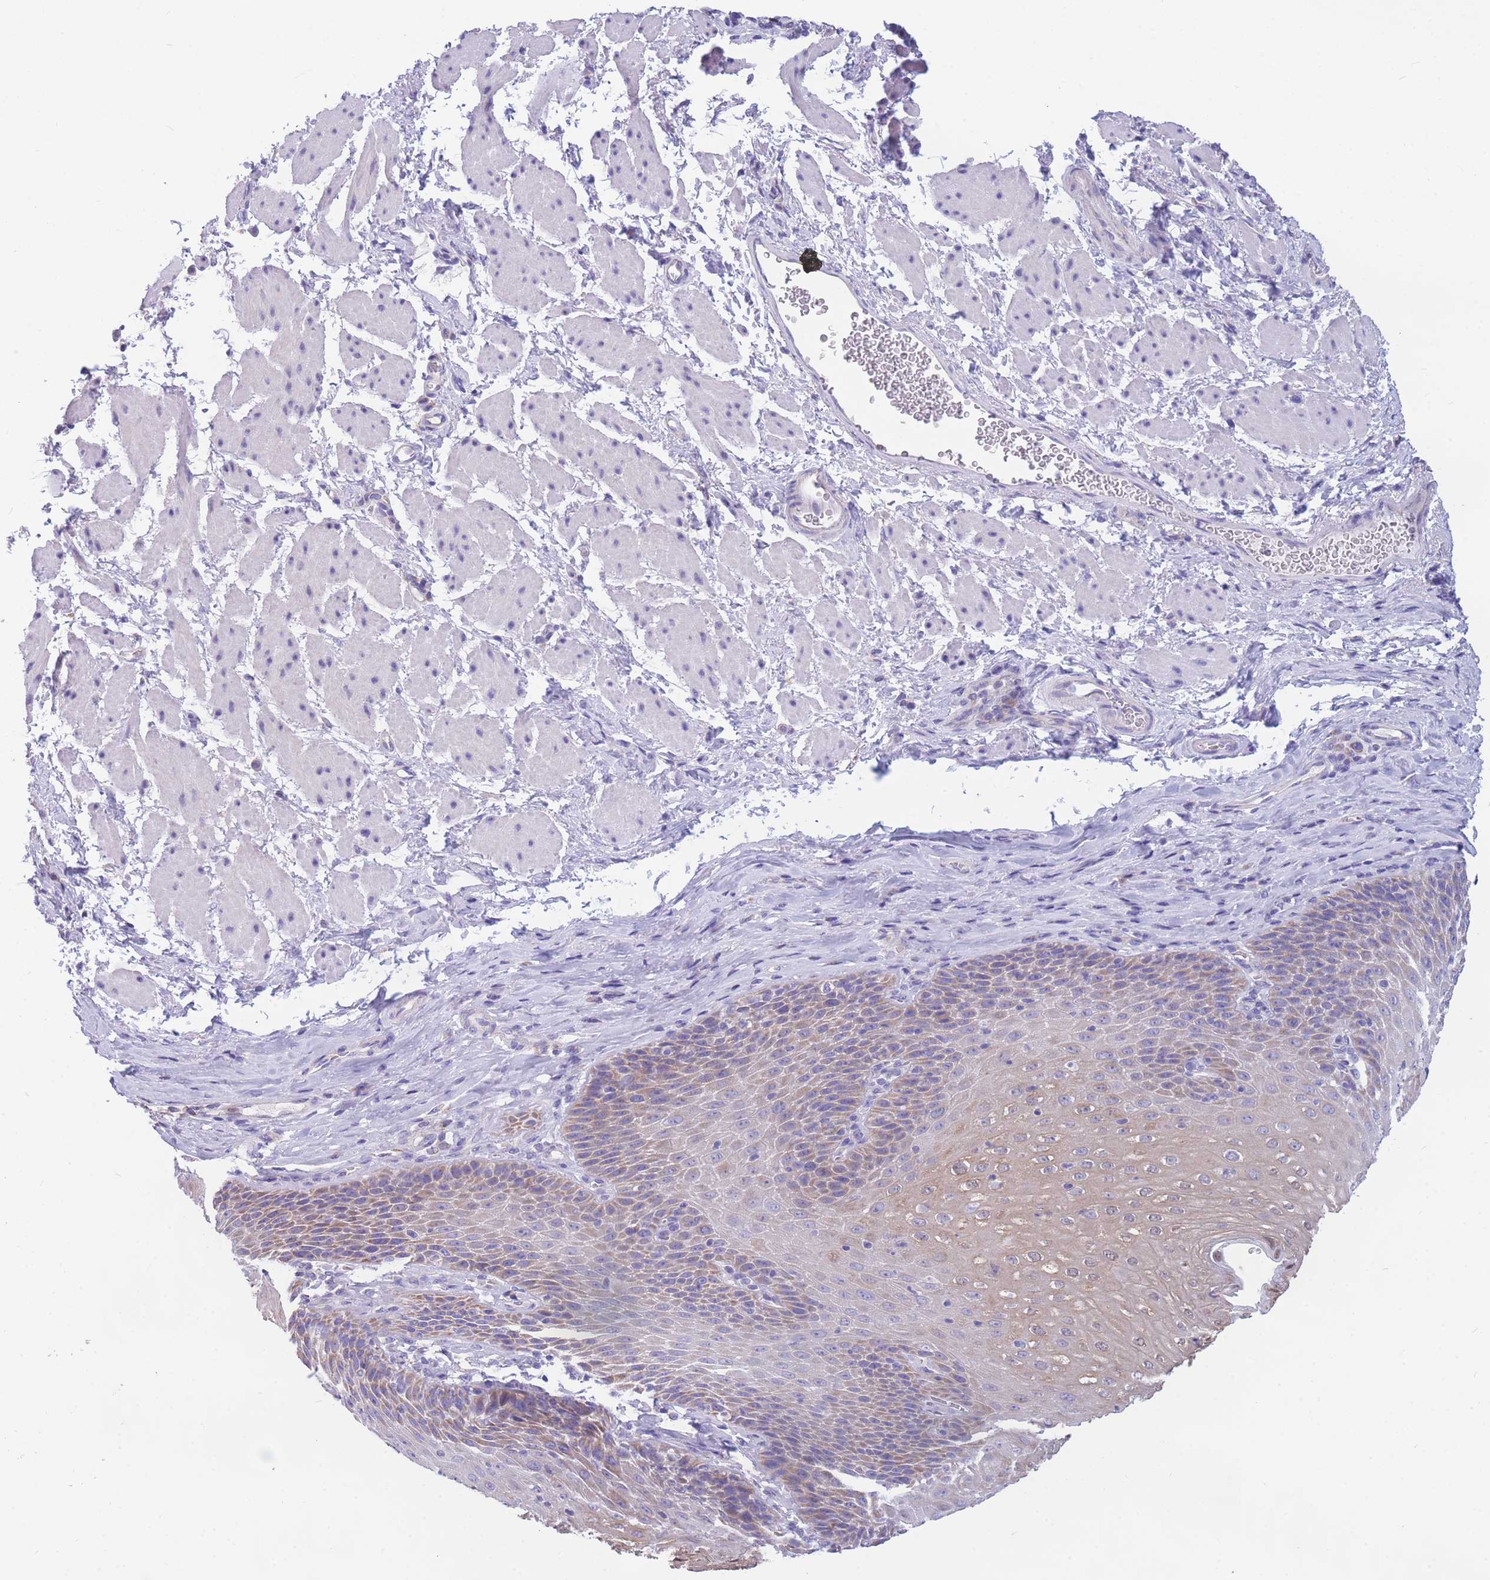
{"staining": {"intensity": "moderate", "quantity": "25%-75%", "location": "cytoplasmic/membranous"}, "tissue": "esophagus", "cell_type": "Squamous epithelial cells", "image_type": "normal", "snomed": [{"axis": "morphology", "description": "Normal tissue, NOS"}, {"axis": "topography", "description": "Esophagus"}], "caption": "A histopathology image of human esophagus stained for a protein exhibits moderate cytoplasmic/membranous brown staining in squamous epithelial cells. (Brightfield microscopy of DAB IHC at high magnification).", "gene": "DHRS11", "patient": {"sex": "female", "age": 61}}